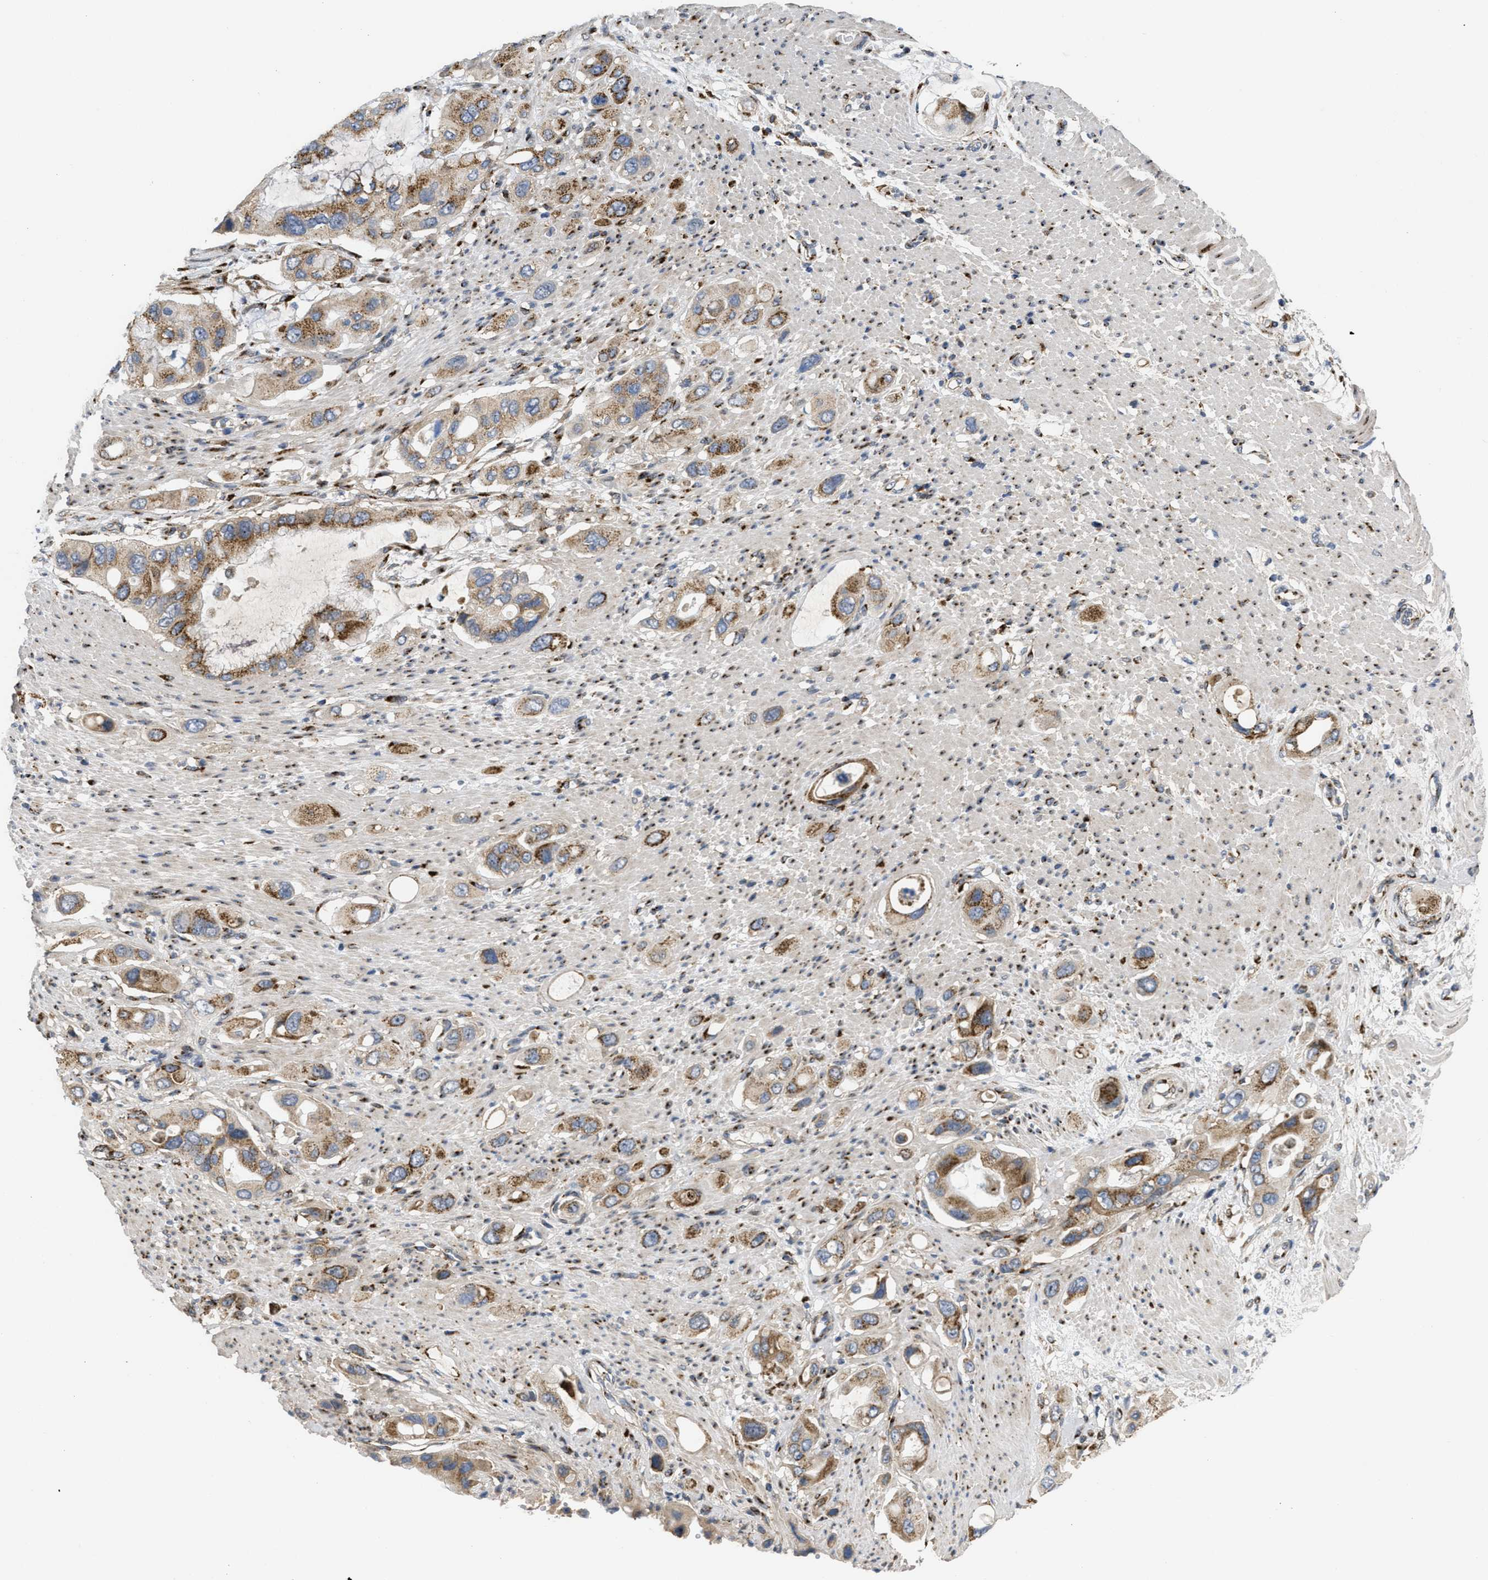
{"staining": {"intensity": "moderate", "quantity": ">75%", "location": "cytoplasmic/membranous"}, "tissue": "pancreatic cancer", "cell_type": "Tumor cells", "image_type": "cancer", "snomed": [{"axis": "morphology", "description": "Adenocarcinoma, NOS"}, {"axis": "topography", "description": "Pancreas"}], "caption": "The micrograph exhibits a brown stain indicating the presence of a protein in the cytoplasmic/membranous of tumor cells in adenocarcinoma (pancreatic).", "gene": "ZNF70", "patient": {"sex": "female", "age": 56}}